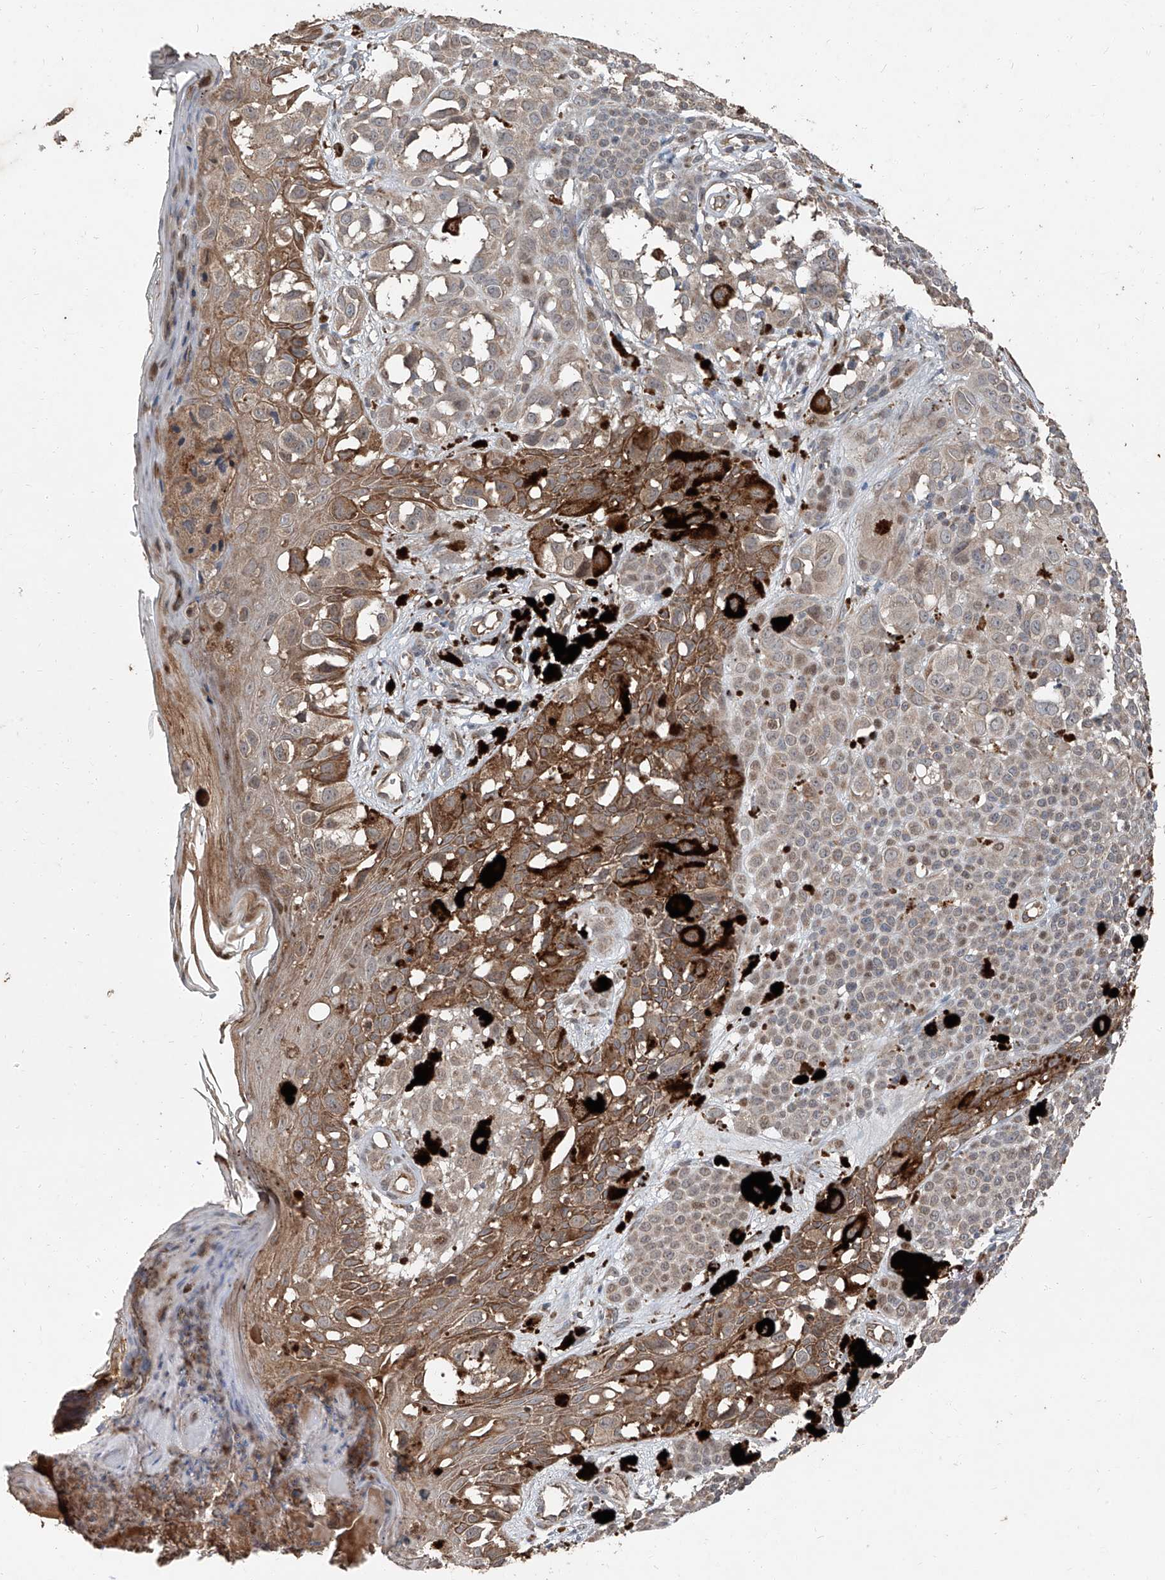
{"staining": {"intensity": "weak", "quantity": "<25%", "location": "cytoplasmic/membranous"}, "tissue": "melanoma", "cell_type": "Tumor cells", "image_type": "cancer", "snomed": [{"axis": "morphology", "description": "Malignant melanoma, NOS"}, {"axis": "topography", "description": "Skin of leg"}], "caption": "The immunohistochemistry micrograph has no significant expression in tumor cells of melanoma tissue. (DAB (3,3'-diaminobenzidine) immunohistochemistry visualized using brightfield microscopy, high magnification).", "gene": "CCN1", "patient": {"sex": "female", "age": 72}}